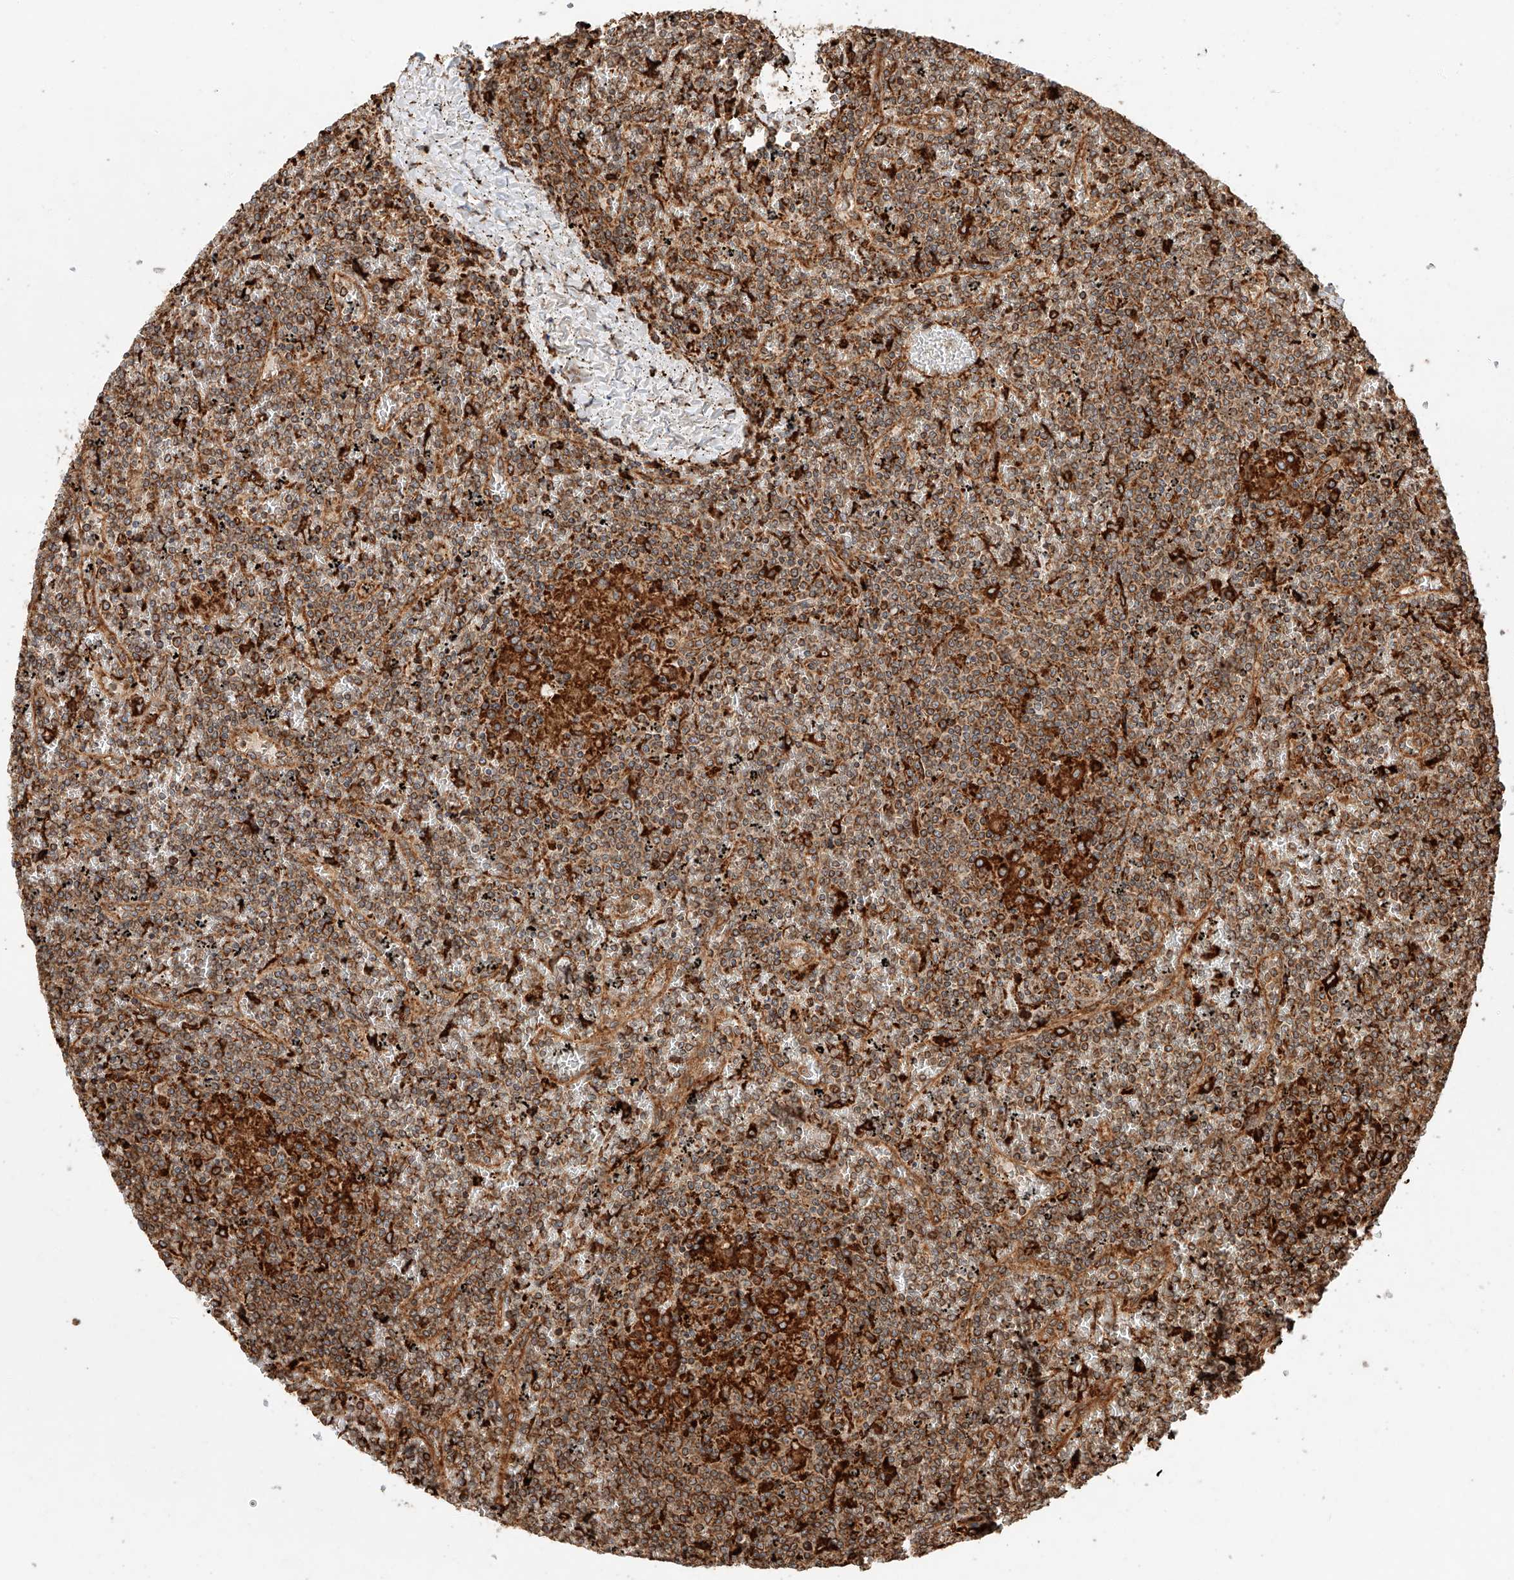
{"staining": {"intensity": "moderate", "quantity": ">75%", "location": "cytoplasmic/membranous"}, "tissue": "lymphoma", "cell_type": "Tumor cells", "image_type": "cancer", "snomed": [{"axis": "morphology", "description": "Malignant lymphoma, non-Hodgkin's type, Low grade"}, {"axis": "topography", "description": "Spleen"}], "caption": "A histopathology image of human low-grade malignant lymphoma, non-Hodgkin's type stained for a protein reveals moderate cytoplasmic/membranous brown staining in tumor cells.", "gene": "ZNF84", "patient": {"sex": "female", "age": 19}}